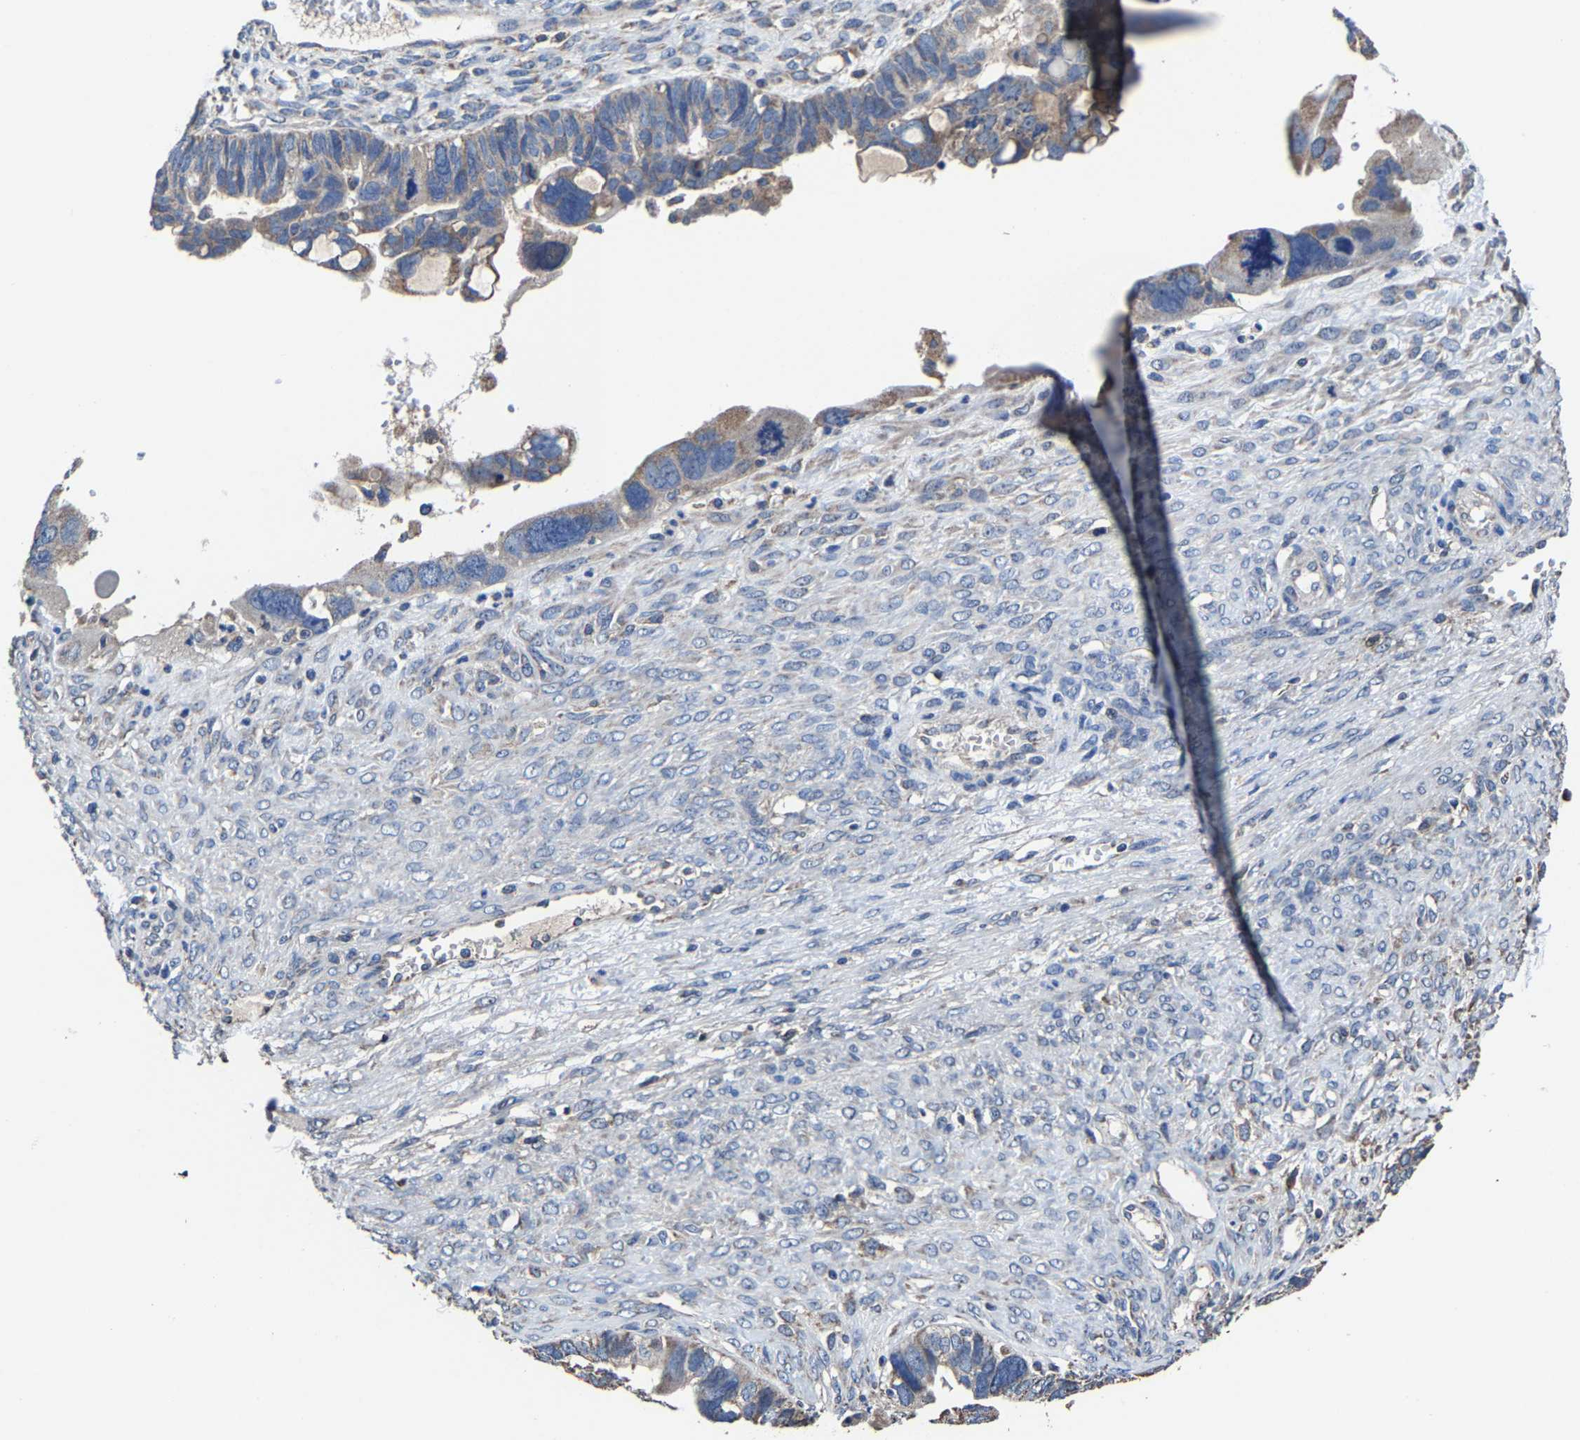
{"staining": {"intensity": "weak", "quantity": "25%-75%", "location": "cytoplasmic/membranous"}, "tissue": "ovarian cancer", "cell_type": "Tumor cells", "image_type": "cancer", "snomed": [{"axis": "morphology", "description": "Cystadenocarcinoma, serous, NOS"}, {"axis": "topography", "description": "Ovary"}], "caption": "DAB immunohistochemical staining of serous cystadenocarcinoma (ovarian) shows weak cytoplasmic/membranous protein staining in about 25%-75% of tumor cells.", "gene": "ZCCHC7", "patient": {"sex": "female", "age": 79}}